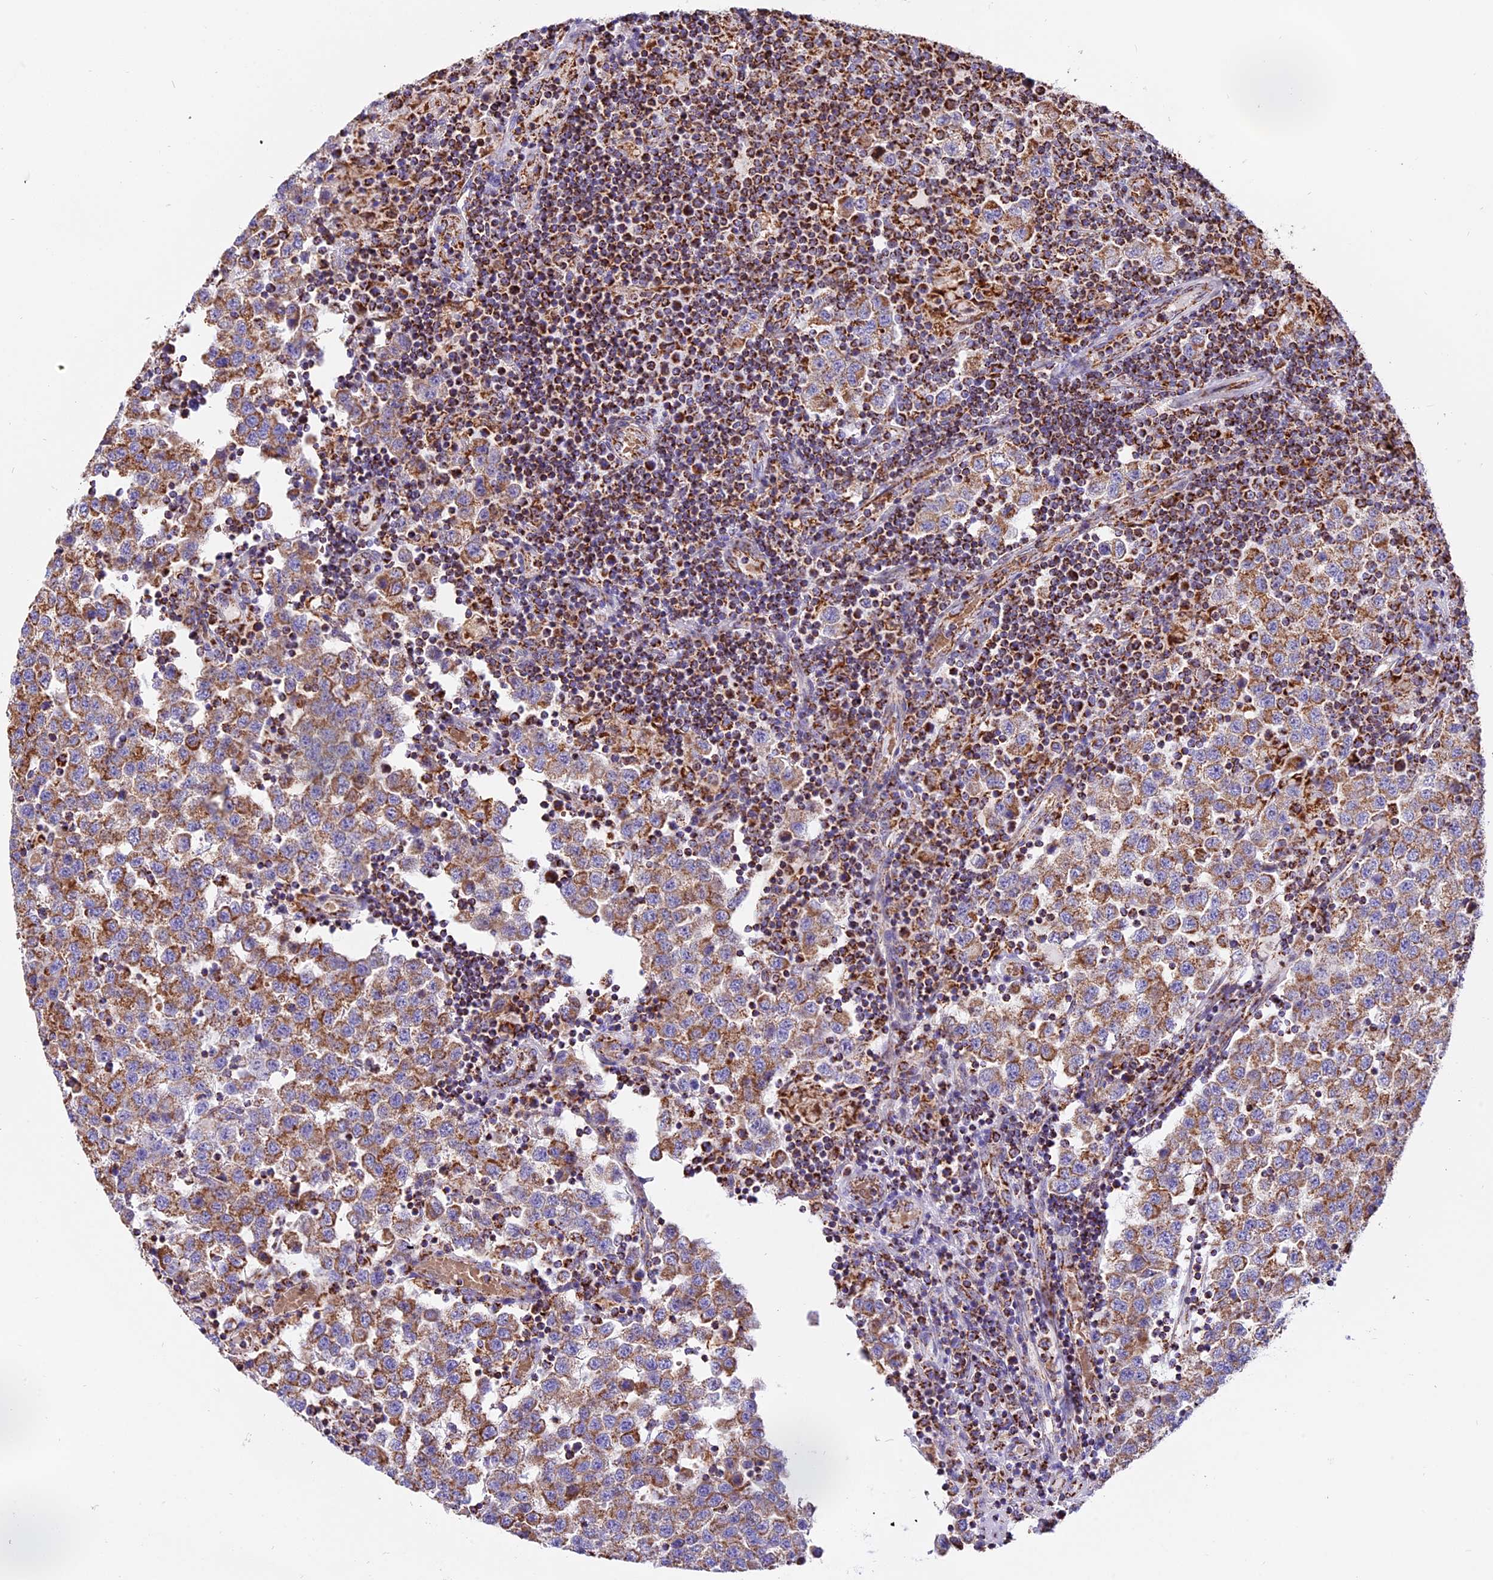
{"staining": {"intensity": "moderate", "quantity": ">75%", "location": "cytoplasmic/membranous"}, "tissue": "testis cancer", "cell_type": "Tumor cells", "image_type": "cancer", "snomed": [{"axis": "morphology", "description": "Seminoma, NOS"}, {"axis": "topography", "description": "Testis"}], "caption": "Human seminoma (testis) stained with a brown dye demonstrates moderate cytoplasmic/membranous positive expression in about >75% of tumor cells.", "gene": "NDUFA8", "patient": {"sex": "male", "age": 34}}